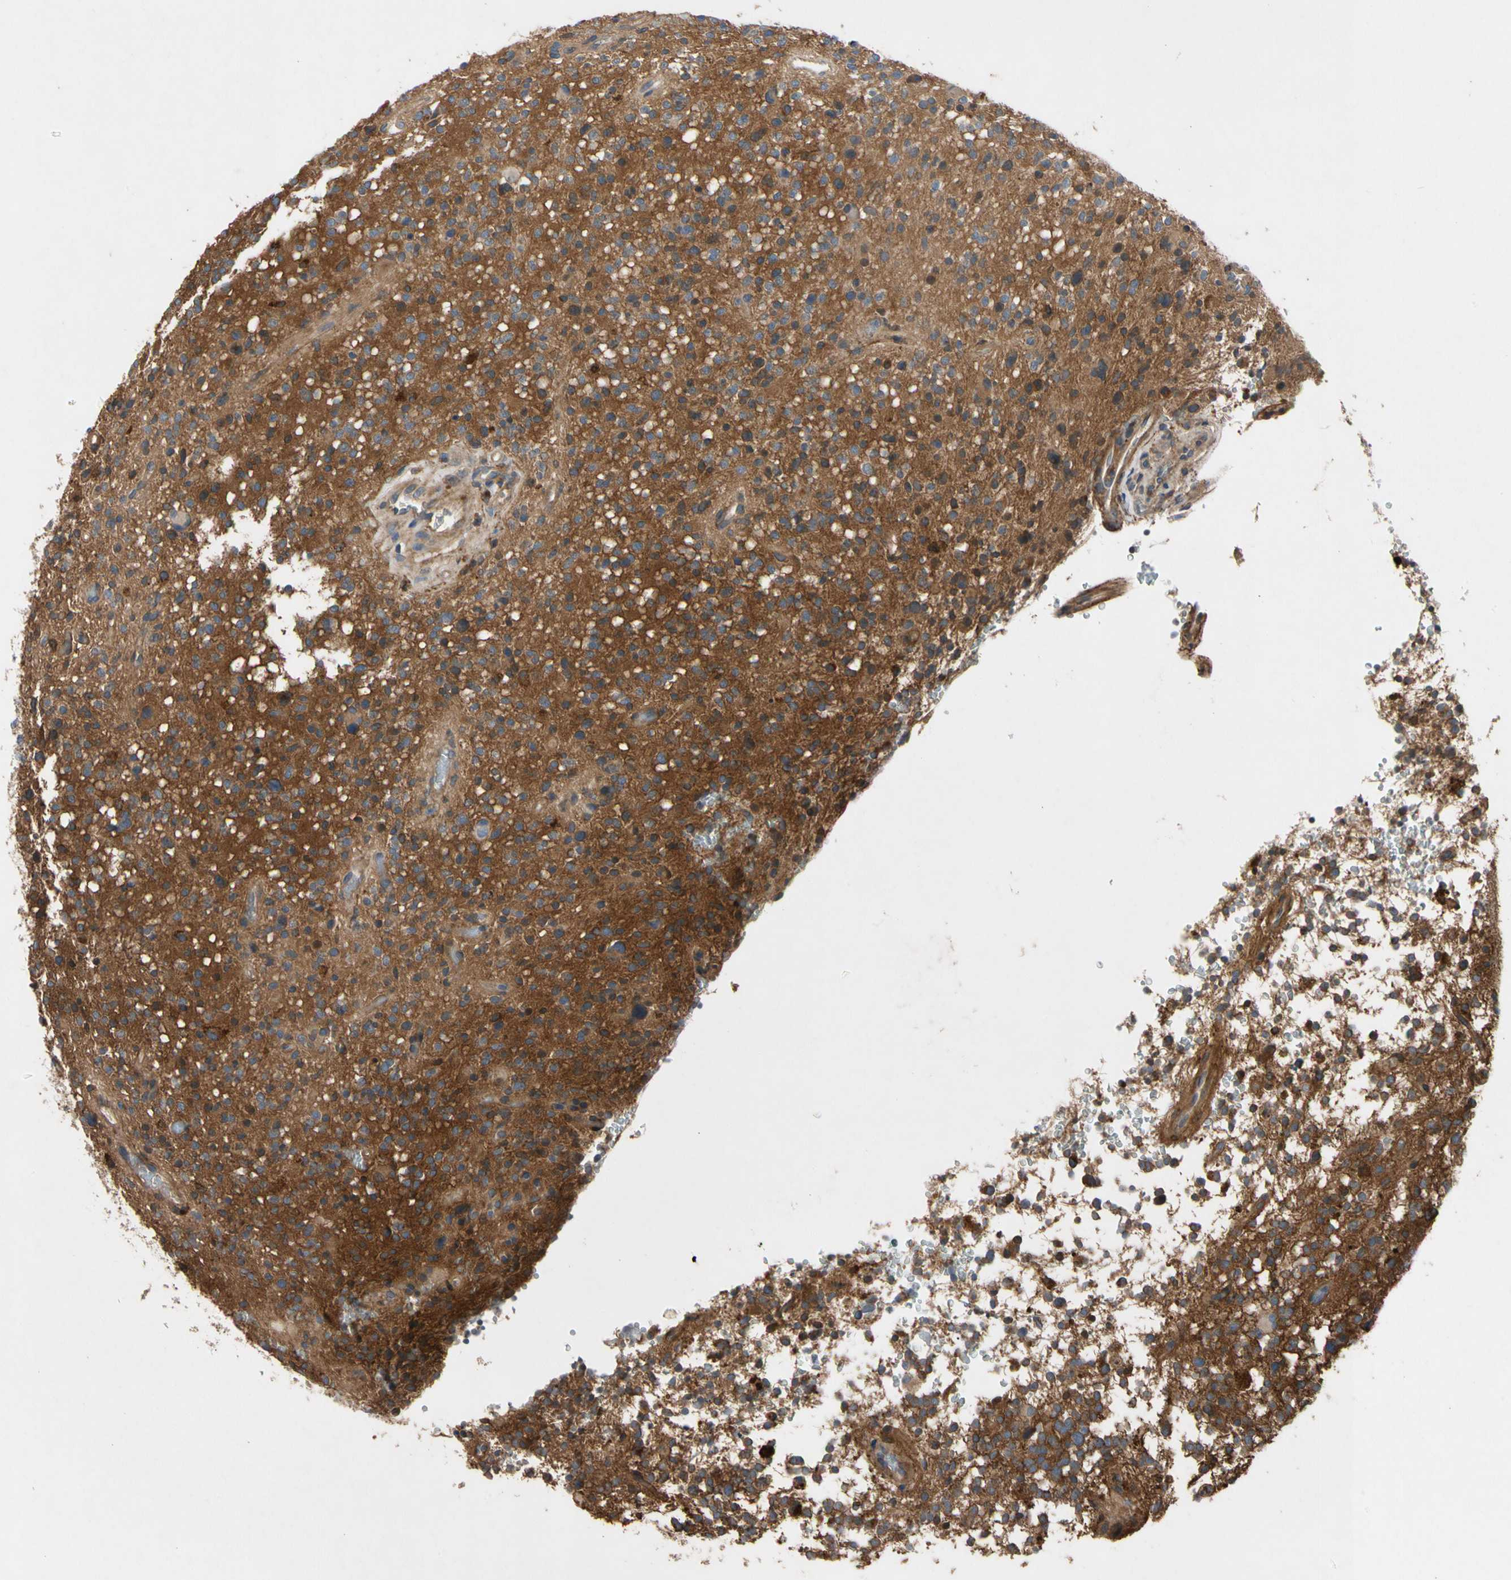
{"staining": {"intensity": "negative", "quantity": "none", "location": "none"}, "tissue": "glioma", "cell_type": "Tumor cells", "image_type": "cancer", "snomed": [{"axis": "morphology", "description": "Glioma, malignant, High grade"}, {"axis": "topography", "description": "Brain"}], "caption": "Immunohistochemical staining of human glioma shows no significant positivity in tumor cells.", "gene": "CRTAC1", "patient": {"sex": "male", "age": 48}}